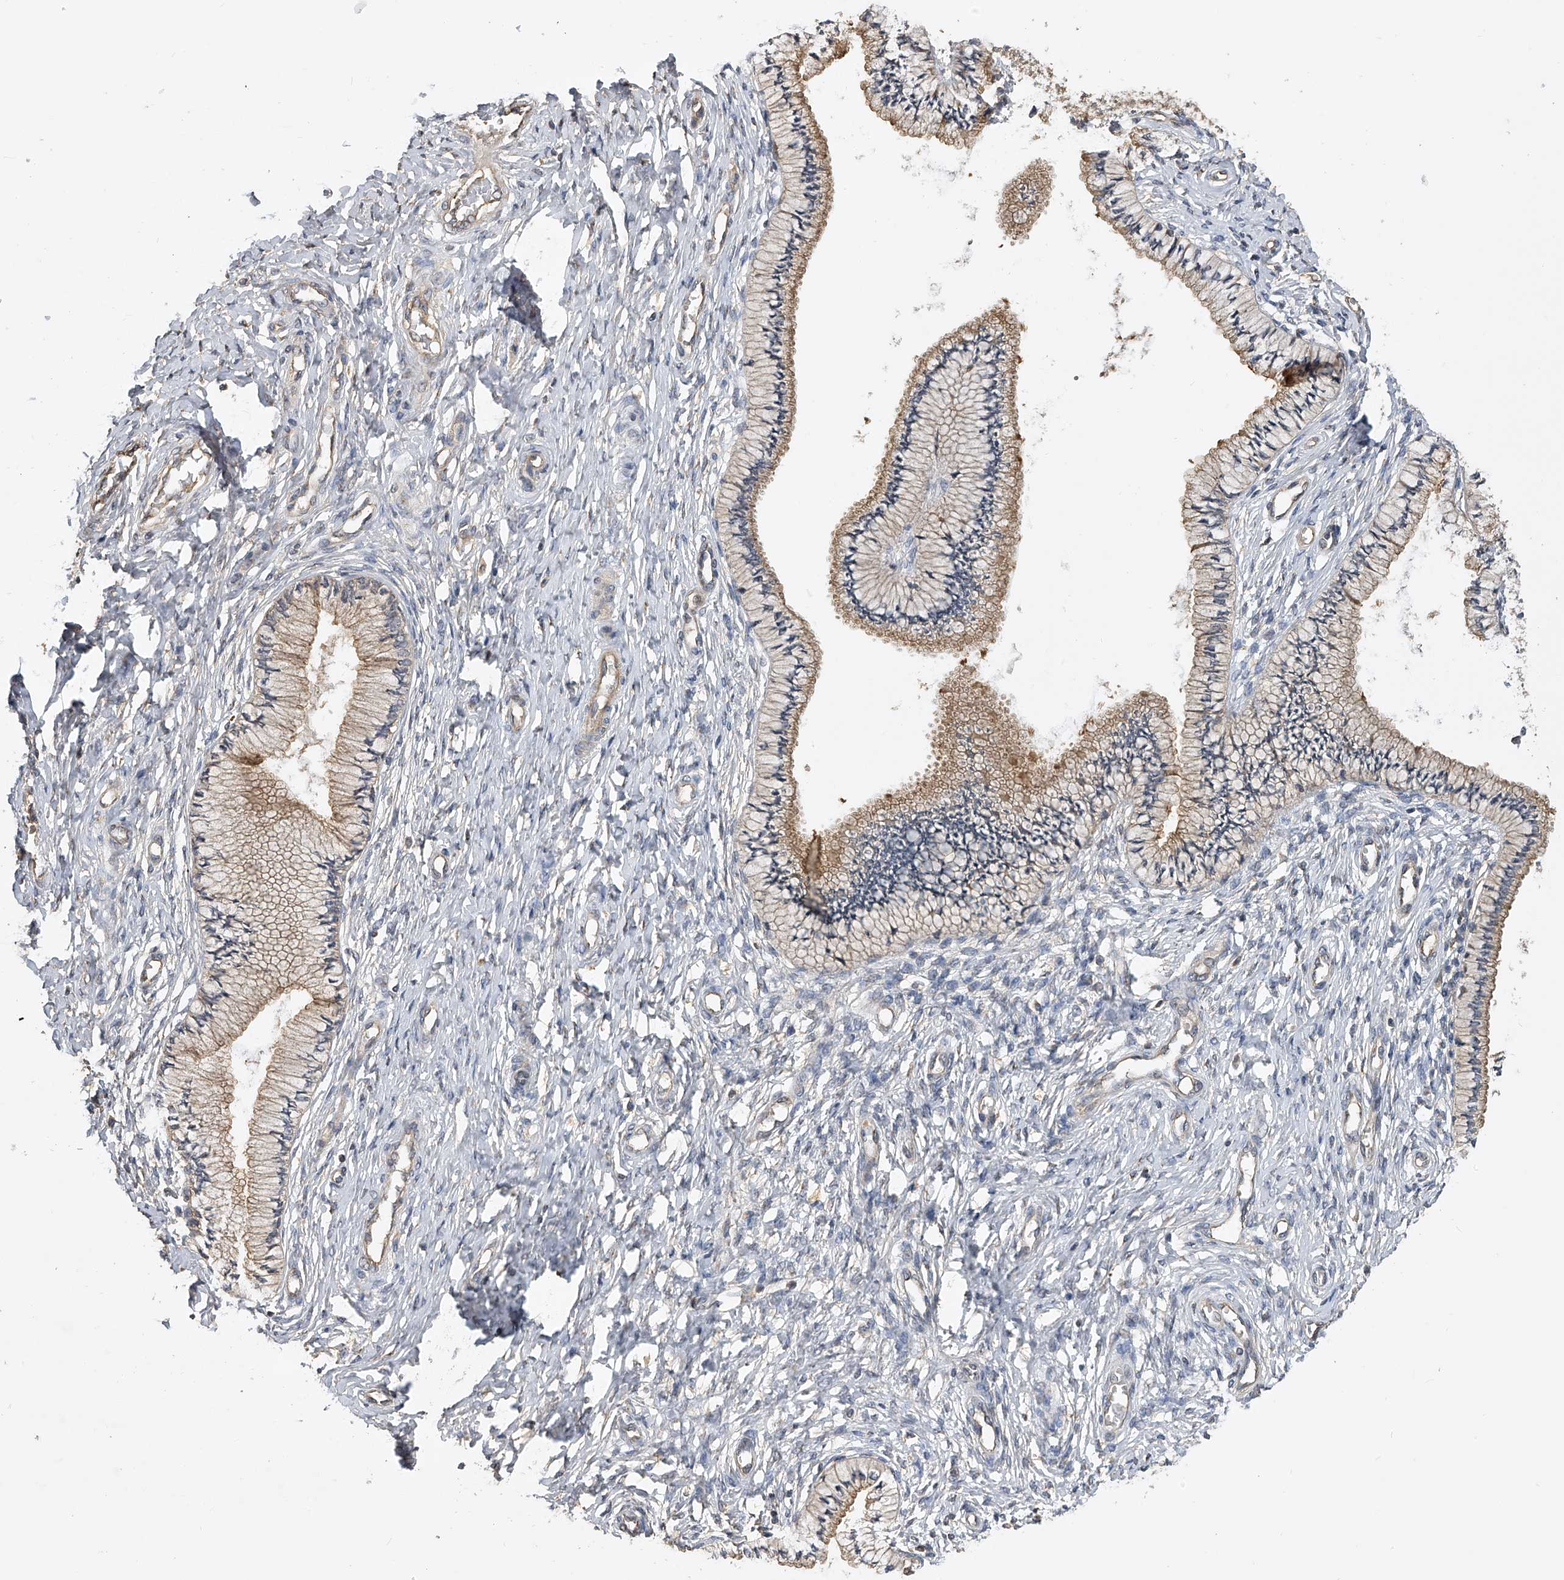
{"staining": {"intensity": "moderate", "quantity": "25%-75%", "location": "cytoplasmic/membranous"}, "tissue": "cervix", "cell_type": "Glandular cells", "image_type": "normal", "snomed": [{"axis": "morphology", "description": "Normal tissue, NOS"}, {"axis": "topography", "description": "Cervix"}], "caption": "Moderate cytoplasmic/membranous staining for a protein is present in about 25%-75% of glandular cells of normal cervix using IHC.", "gene": "PTPRA", "patient": {"sex": "female", "age": 36}}